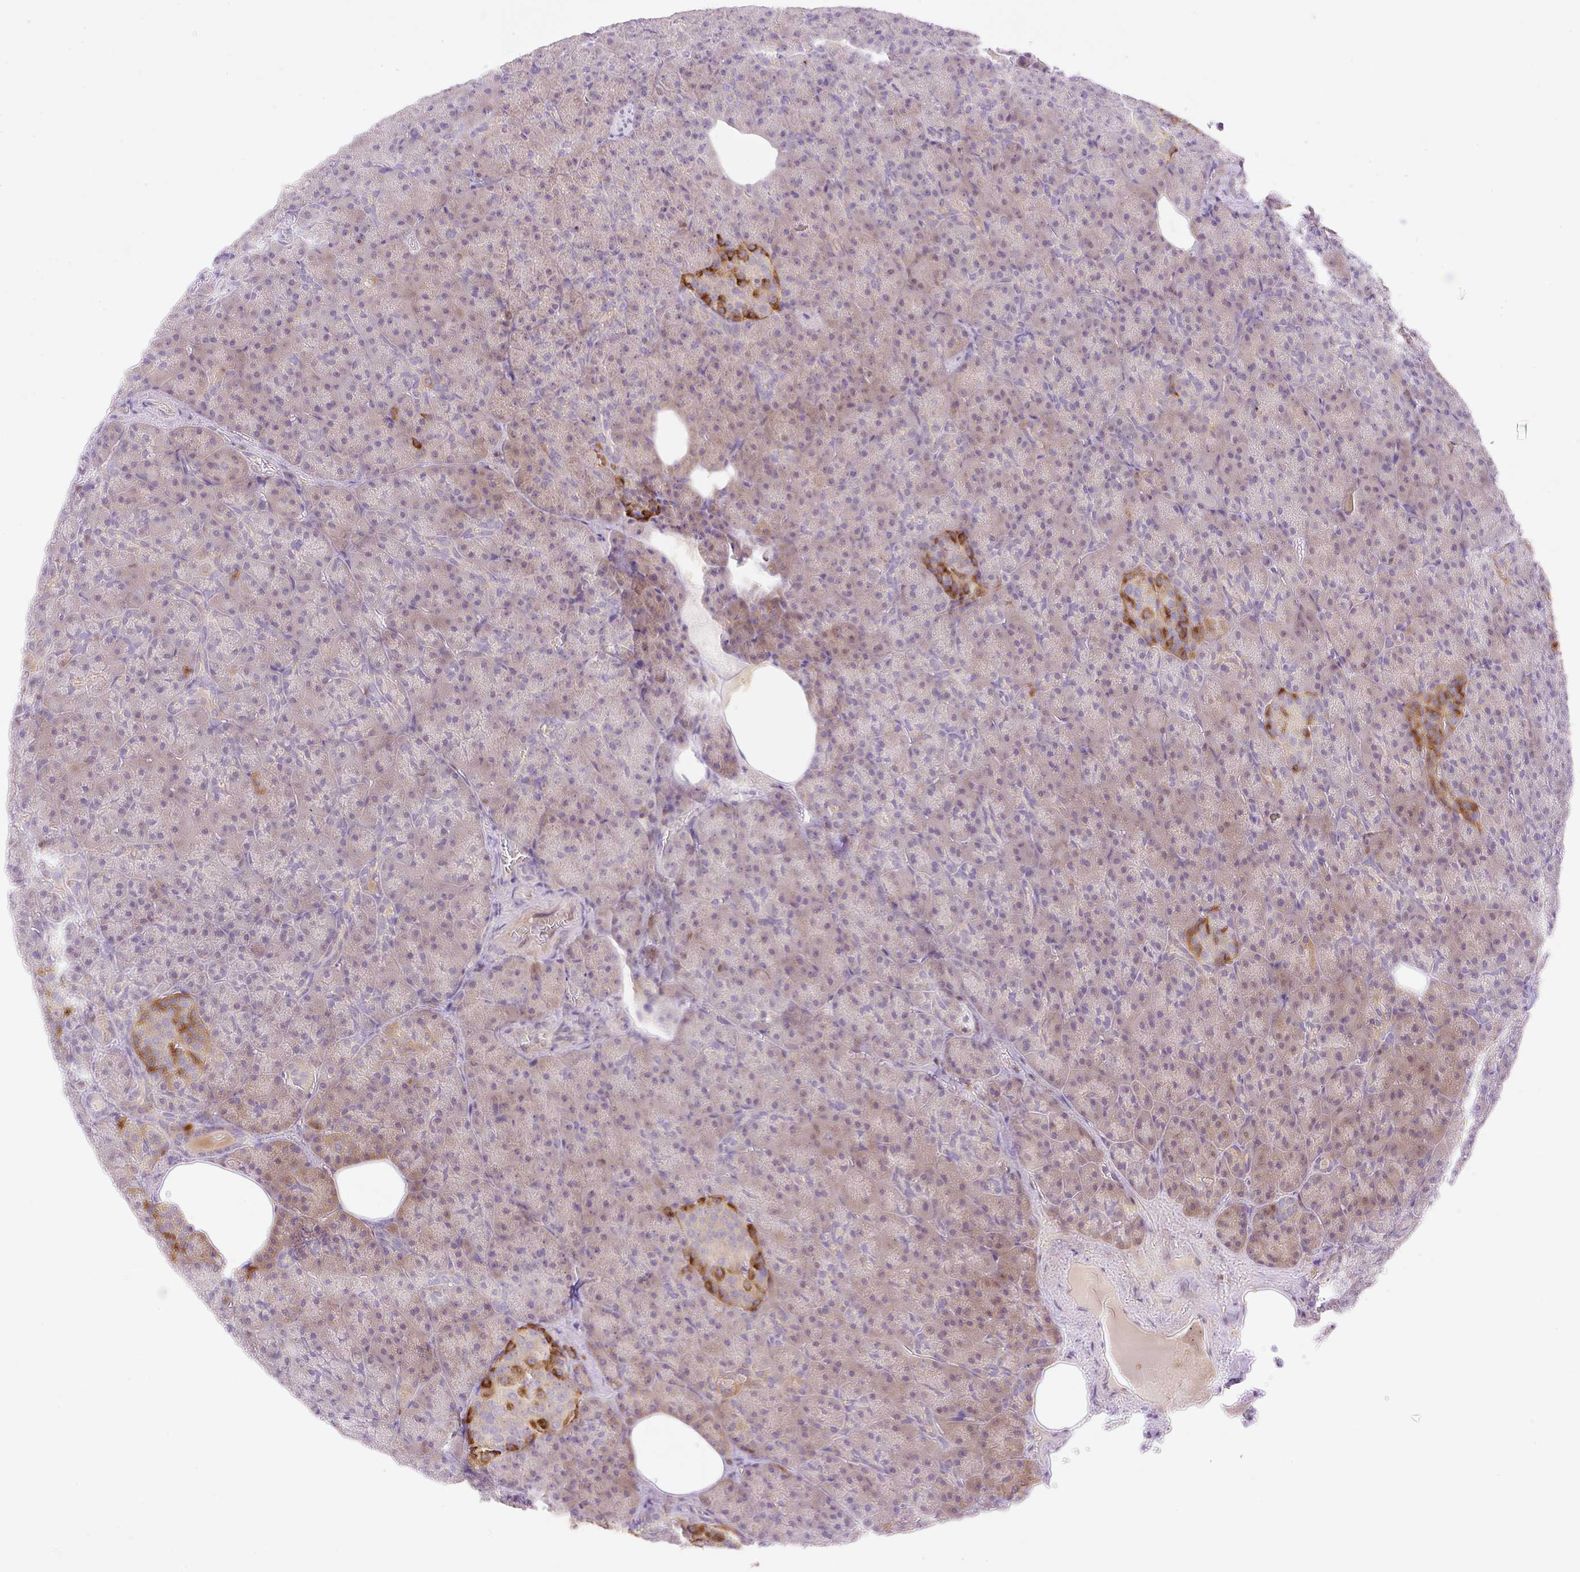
{"staining": {"intensity": "weak", "quantity": "25%-75%", "location": "cytoplasmic/membranous"}, "tissue": "pancreas", "cell_type": "Exocrine glandular cells", "image_type": "normal", "snomed": [{"axis": "morphology", "description": "Normal tissue, NOS"}, {"axis": "topography", "description": "Pancreas"}], "caption": "This histopathology image displays immunohistochemistry (IHC) staining of benign pancreas, with low weak cytoplasmic/membranous positivity in approximately 25%-75% of exocrine glandular cells.", "gene": "VPS25", "patient": {"sex": "female", "age": 74}}